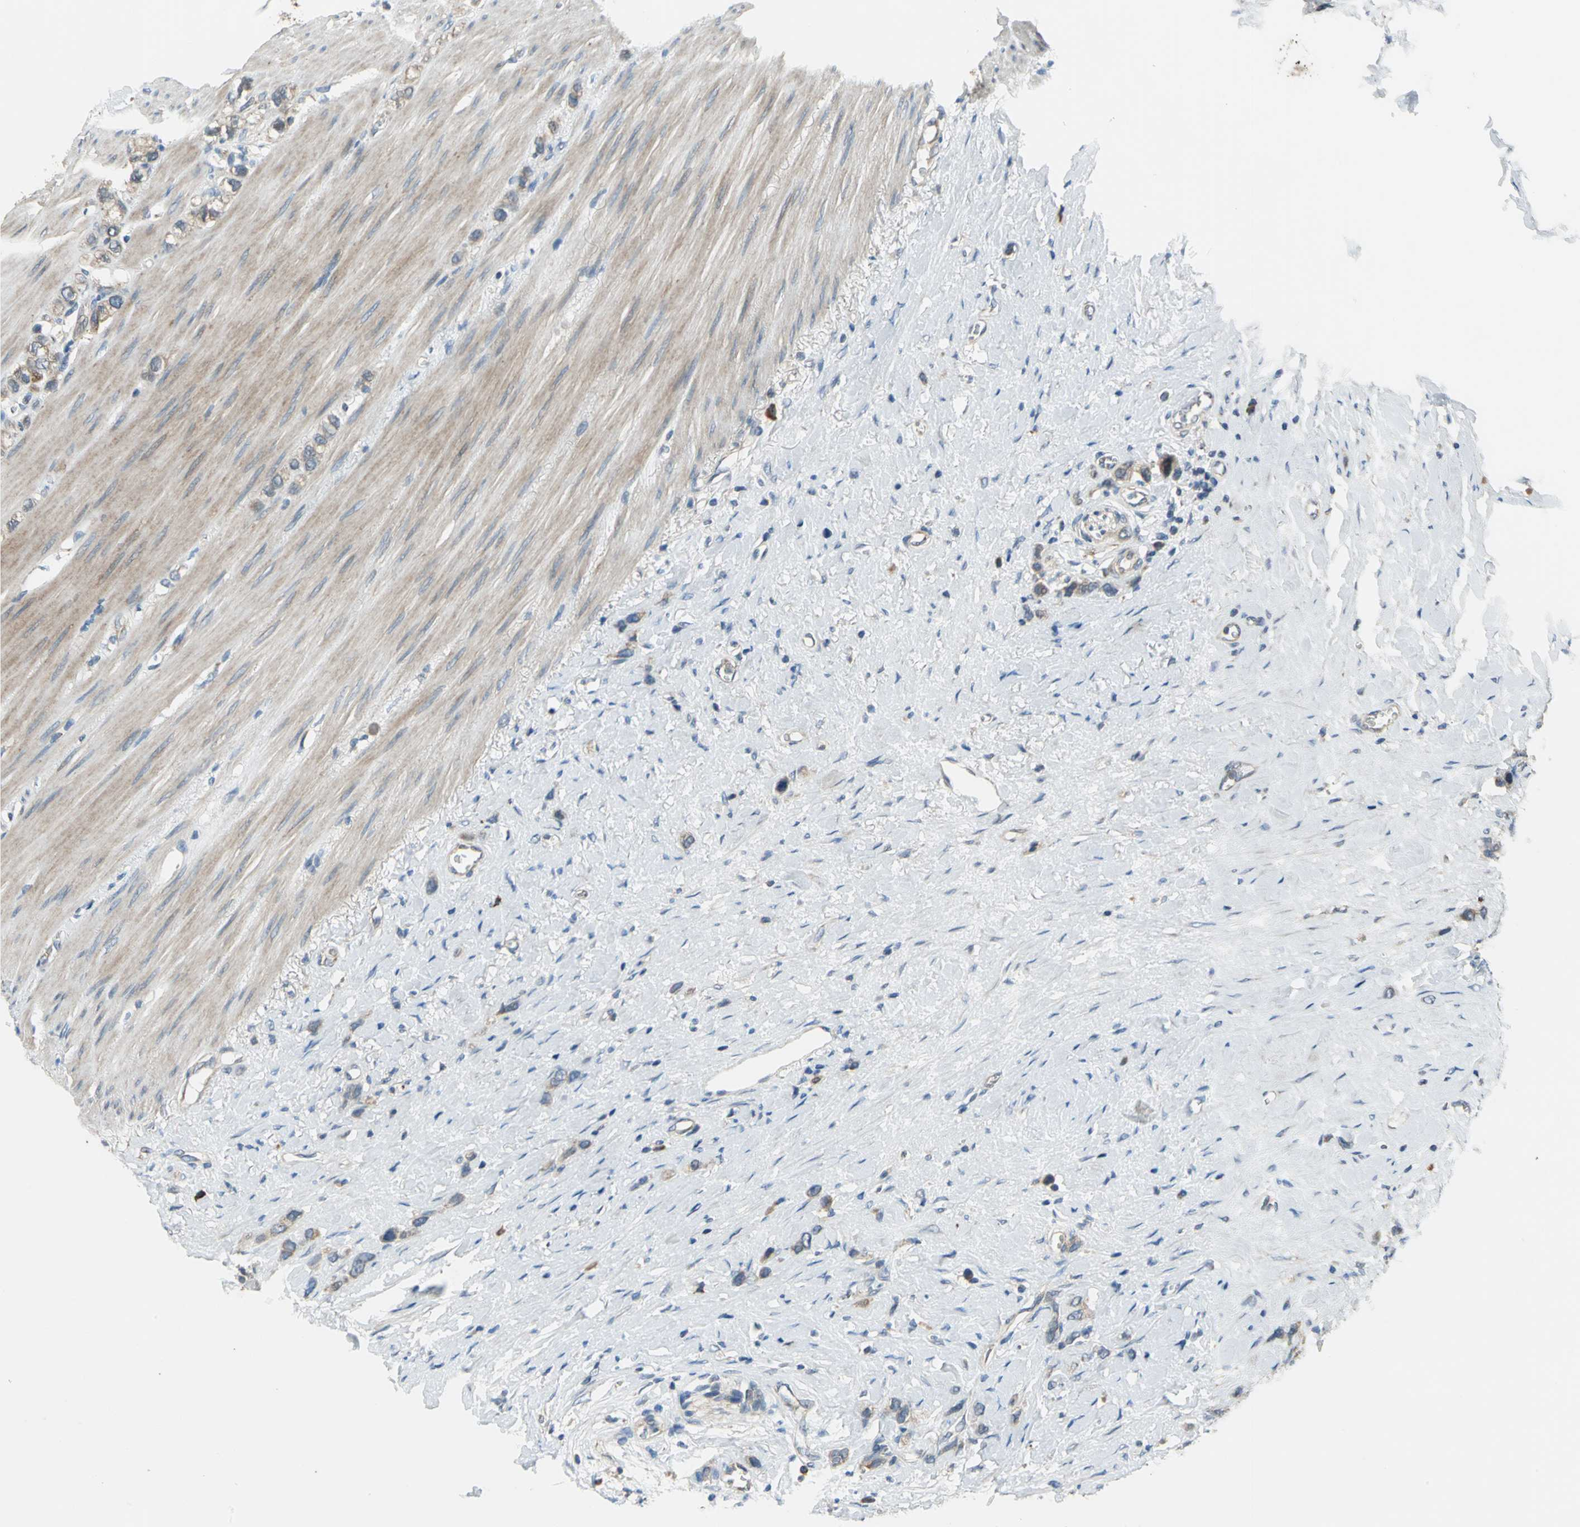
{"staining": {"intensity": "moderate", "quantity": ">75%", "location": "cytoplasmic/membranous"}, "tissue": "stomach cancer", "cell_type": "Tumor cells", "image_type": "cancer", "snomed": [{"axis": "morphology", "description": "Normal tissue, NOS"}, {"axis": "morphology", "description": "Adenocarcinoma, NOS"}, {"axis": "morphology", "description": "Adenocarcinoma, High grade"}, {"axis": "topography", "description": "Stomach, upper"}, {"axis": "topography", "description": "Stomach"}], "caption": "Immunohistochemical staining of stomach cancer (adenocarcinoma) exhibits medium levels of moderate cytoplasmic/membranous staining in approximately >75% of tumor cells.", "gene": "TRAK1", "patient": {"sex": "female", "age": 65}}